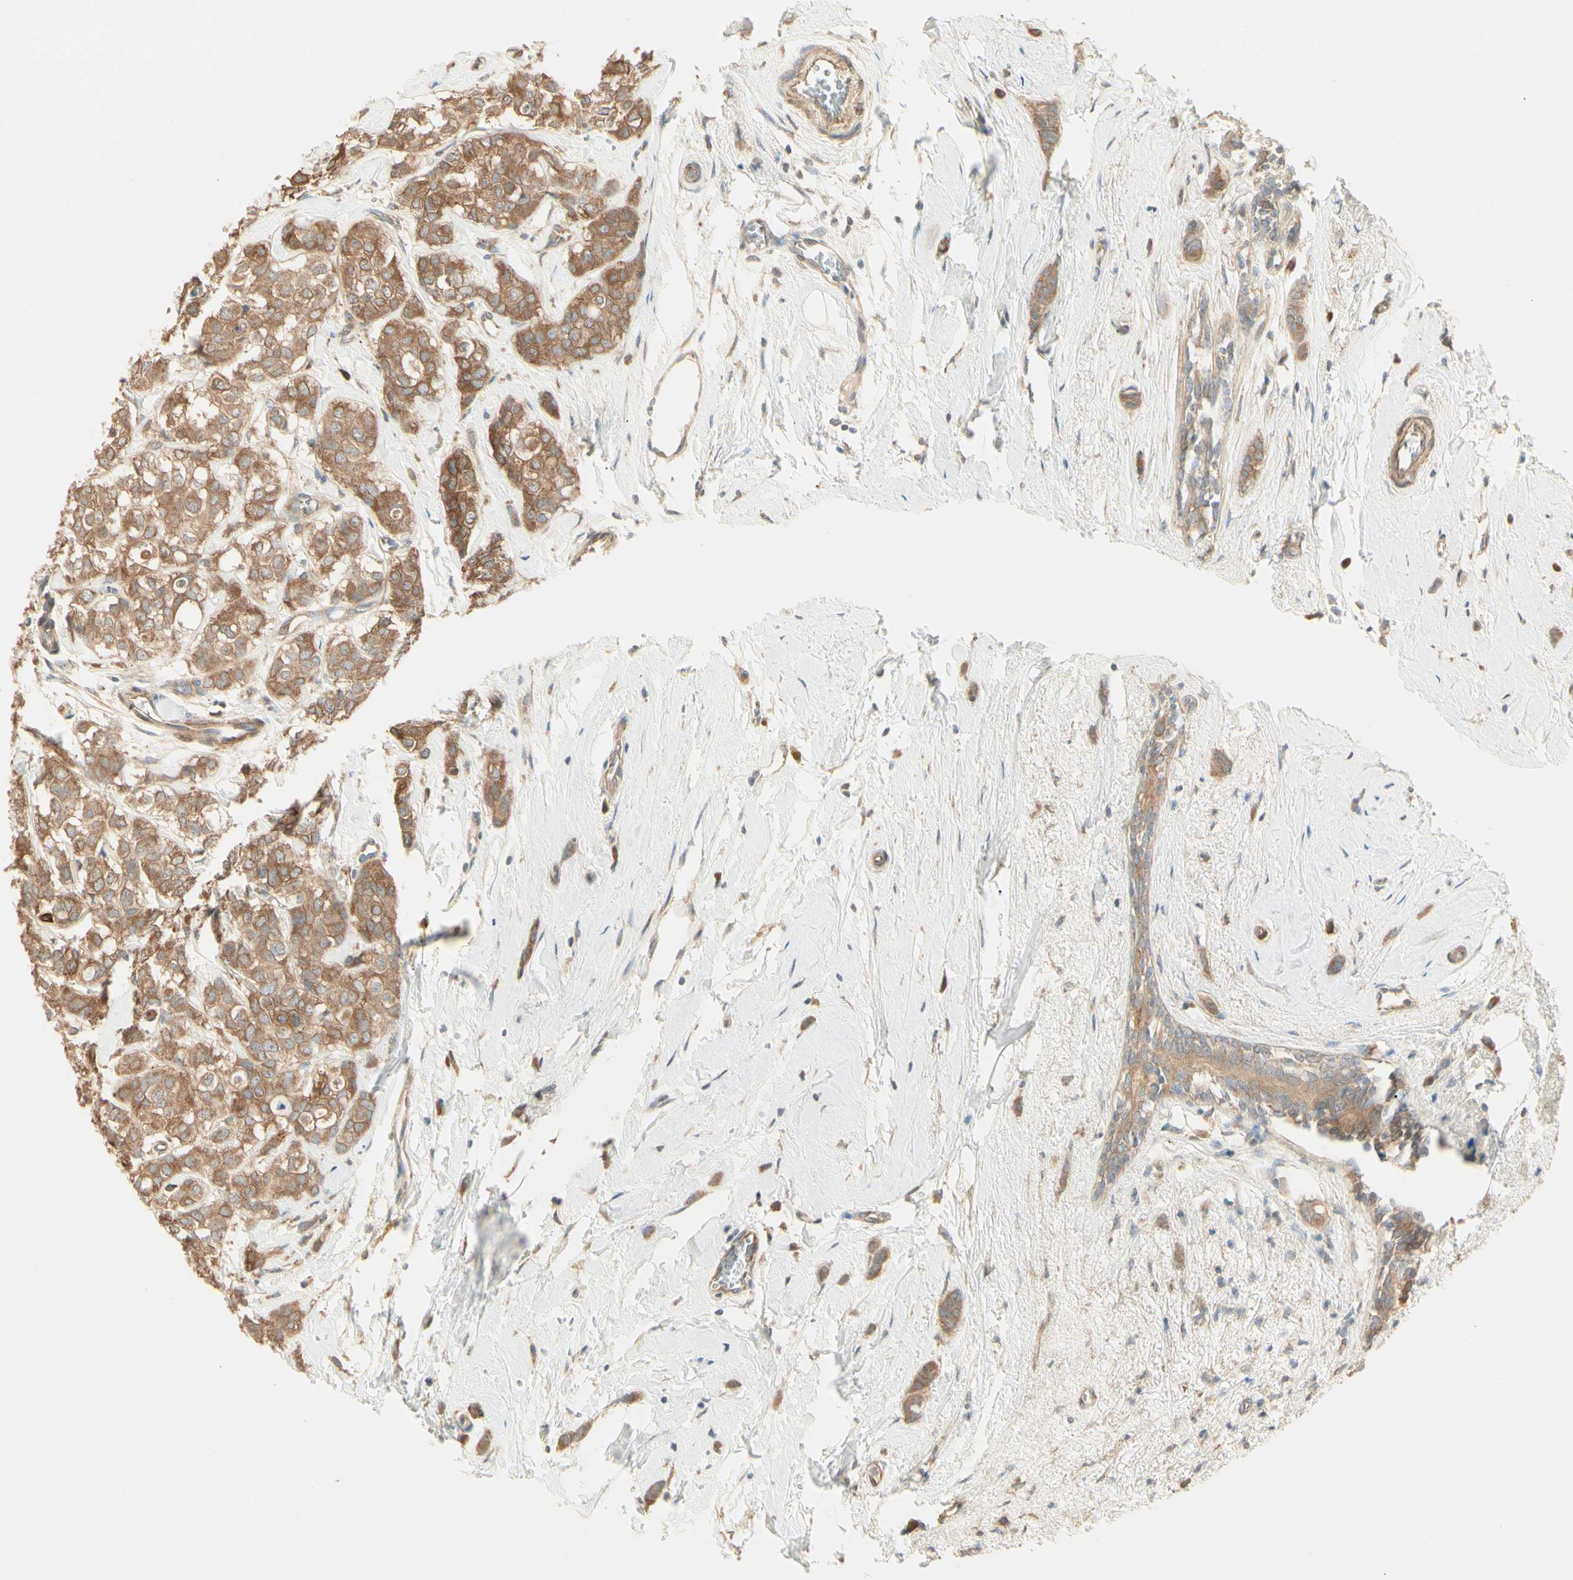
{"staining": {"intensity": "moderate", "quantity": ">75%", "location": "cytoplasmic/membranous"}, "tissue": "breast cancer", "cell_type": "Tumor cells", "image_type": "cancer", "snomed": [{"axis": "morphology", "description": "Lobular carcinoma"}, {"axis": "topography", "description": "Breast"}], "caption": "Lobular carcinoma (breast) stained with DAB IHC demonstrates medium levels of moderate cytoplasmic/membranous expression in about >75% of tumor cells. (IHC, brightfield microscopy, high magnification).", "gene": "IRAG1", "patient": {"sex": "female", "age": 60}}